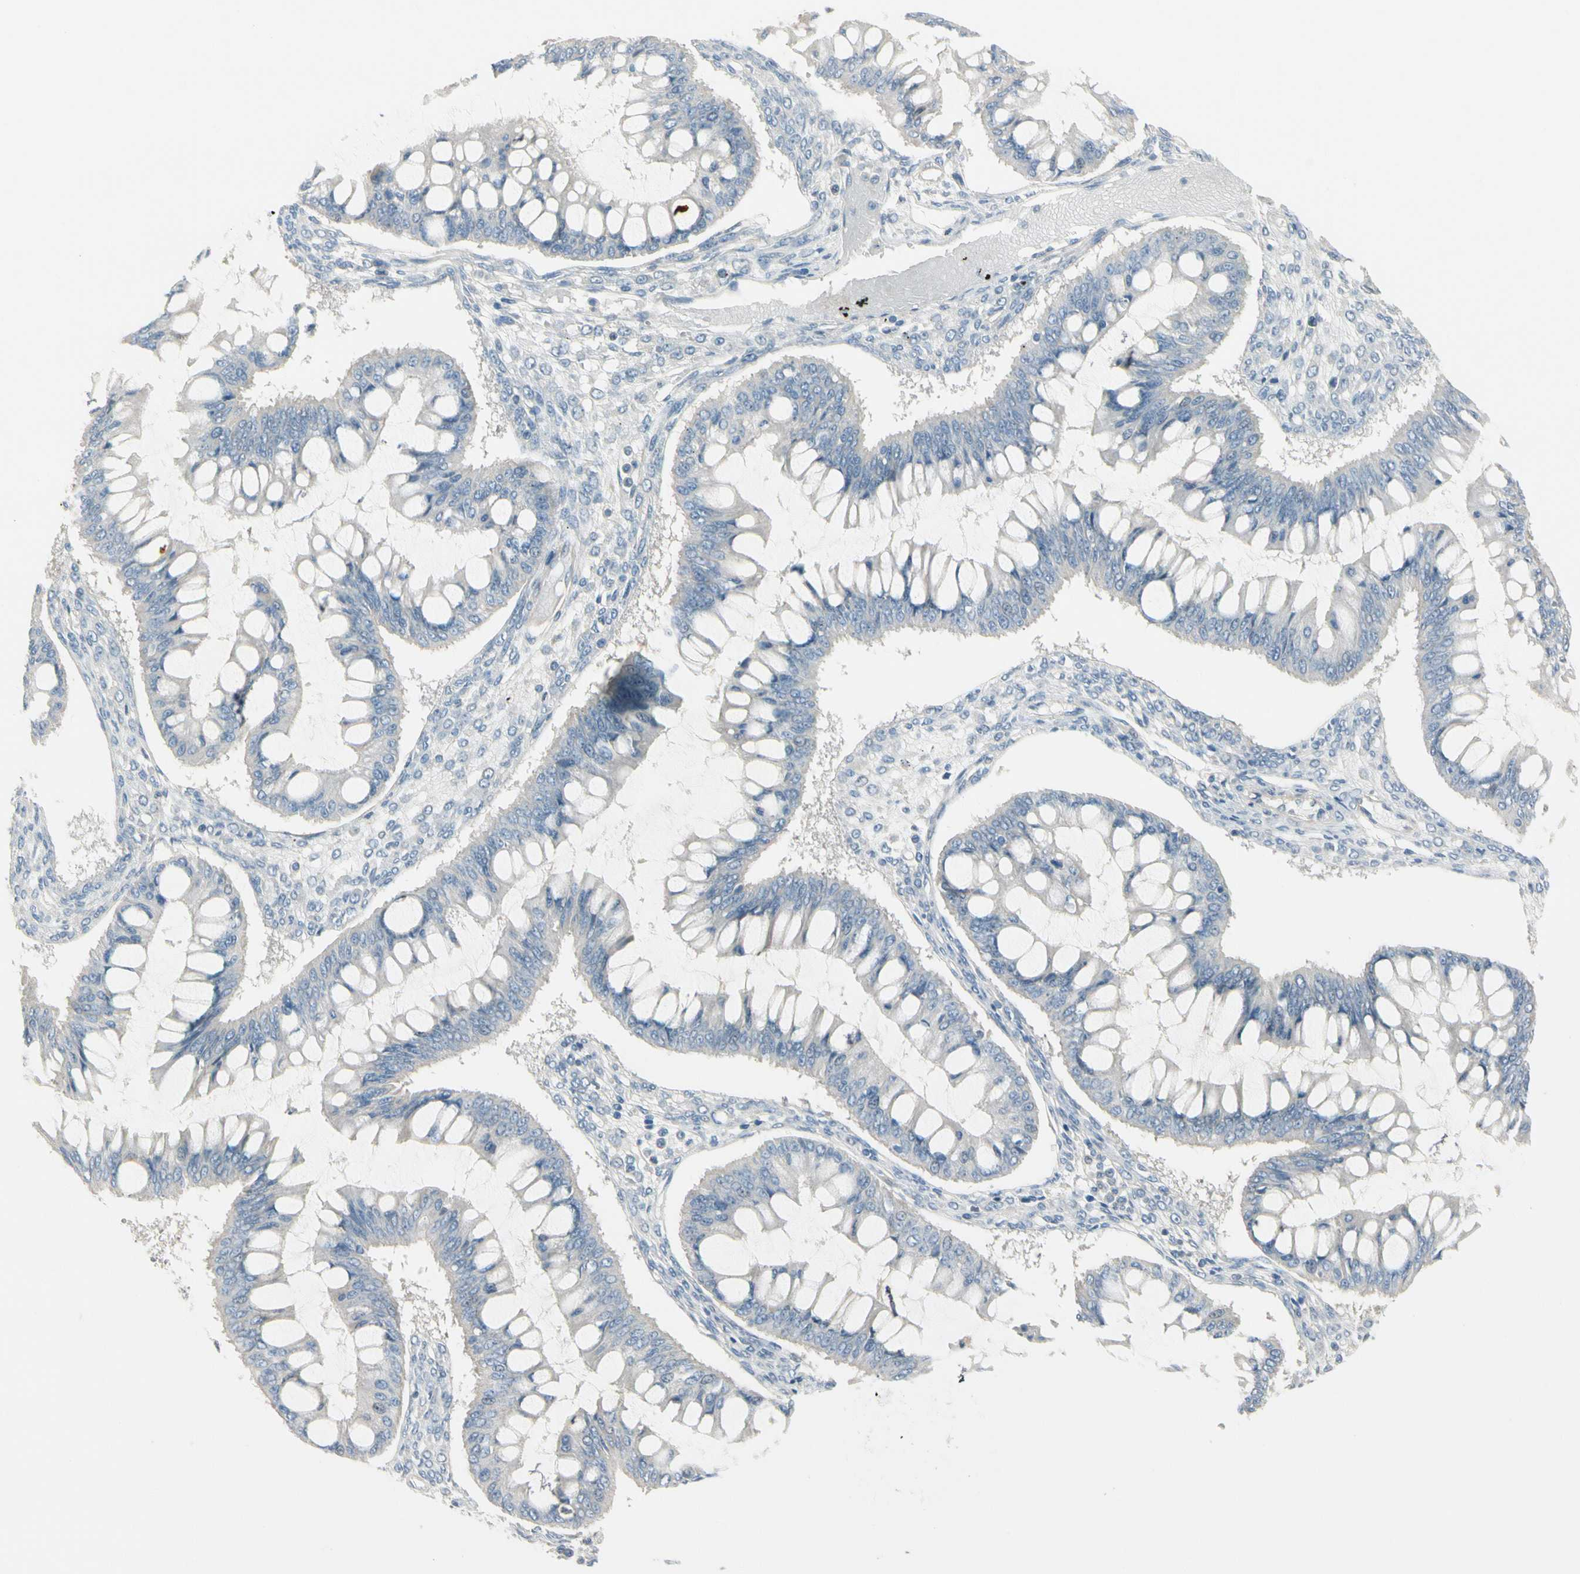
{"staining": {"intensity": "negative", "quantity": "none", "location": "none"}, "tissue": "ovarian cancer", "cell_type": "Tumor cells", "image_type": "cancer", "snomed": [{"axis": "morphology", "description": "Cystadenocarcinoma, mucinous, NOS"}, {"axis": "topography", "description": "Ovary"}], "caption": "There is no significant positivity in tumor cells of ovarian mucinous cystadenocarcinoma. Brightfield microscopy of immunohistochemistry stained with DAB (brown) and hematoxylin (blue), captured at high magnification.", "gene": "CYP2E1", "patient": {"sex": "female", "age": 73}}